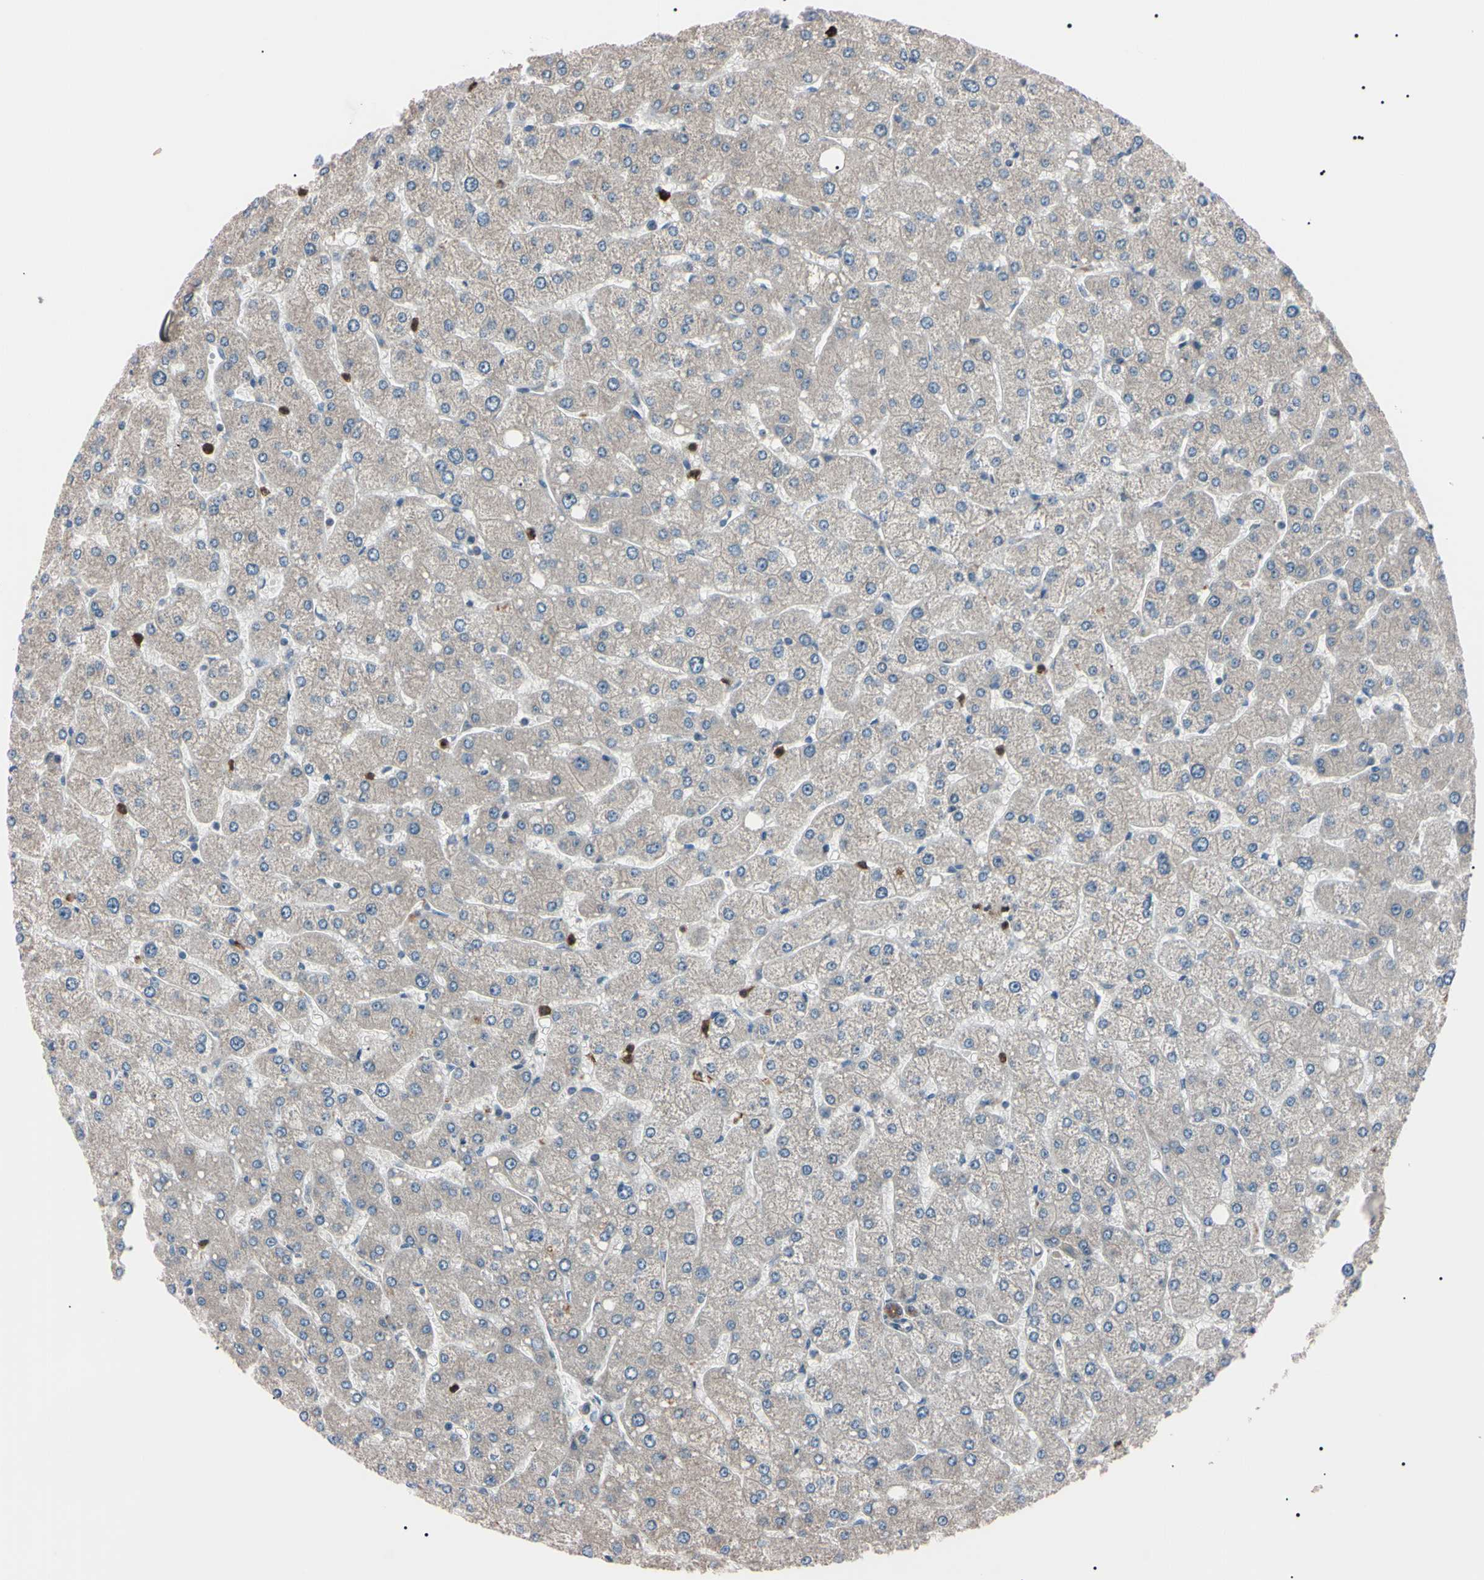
{"staining": {"intensity": "moderate", "quantity": ">75%", "location": "cytoplasmic/membranous"}, "tissue": "liver", "cell_type": "Cholangiocytes", "image_type": "normal", "snomed": [{"axis": "morphology", "description": "Normal tissue, NOS"}, {"axis": "topography", "description": "Liver"}], "caption": "A medium amount of moderate cytoplasmic/membranous staining is appreciated in about >75% of cholangiocytes in unremarkable liver.", "gene": "TRAF5", "patient": {"sex": "male", "age": 55}}